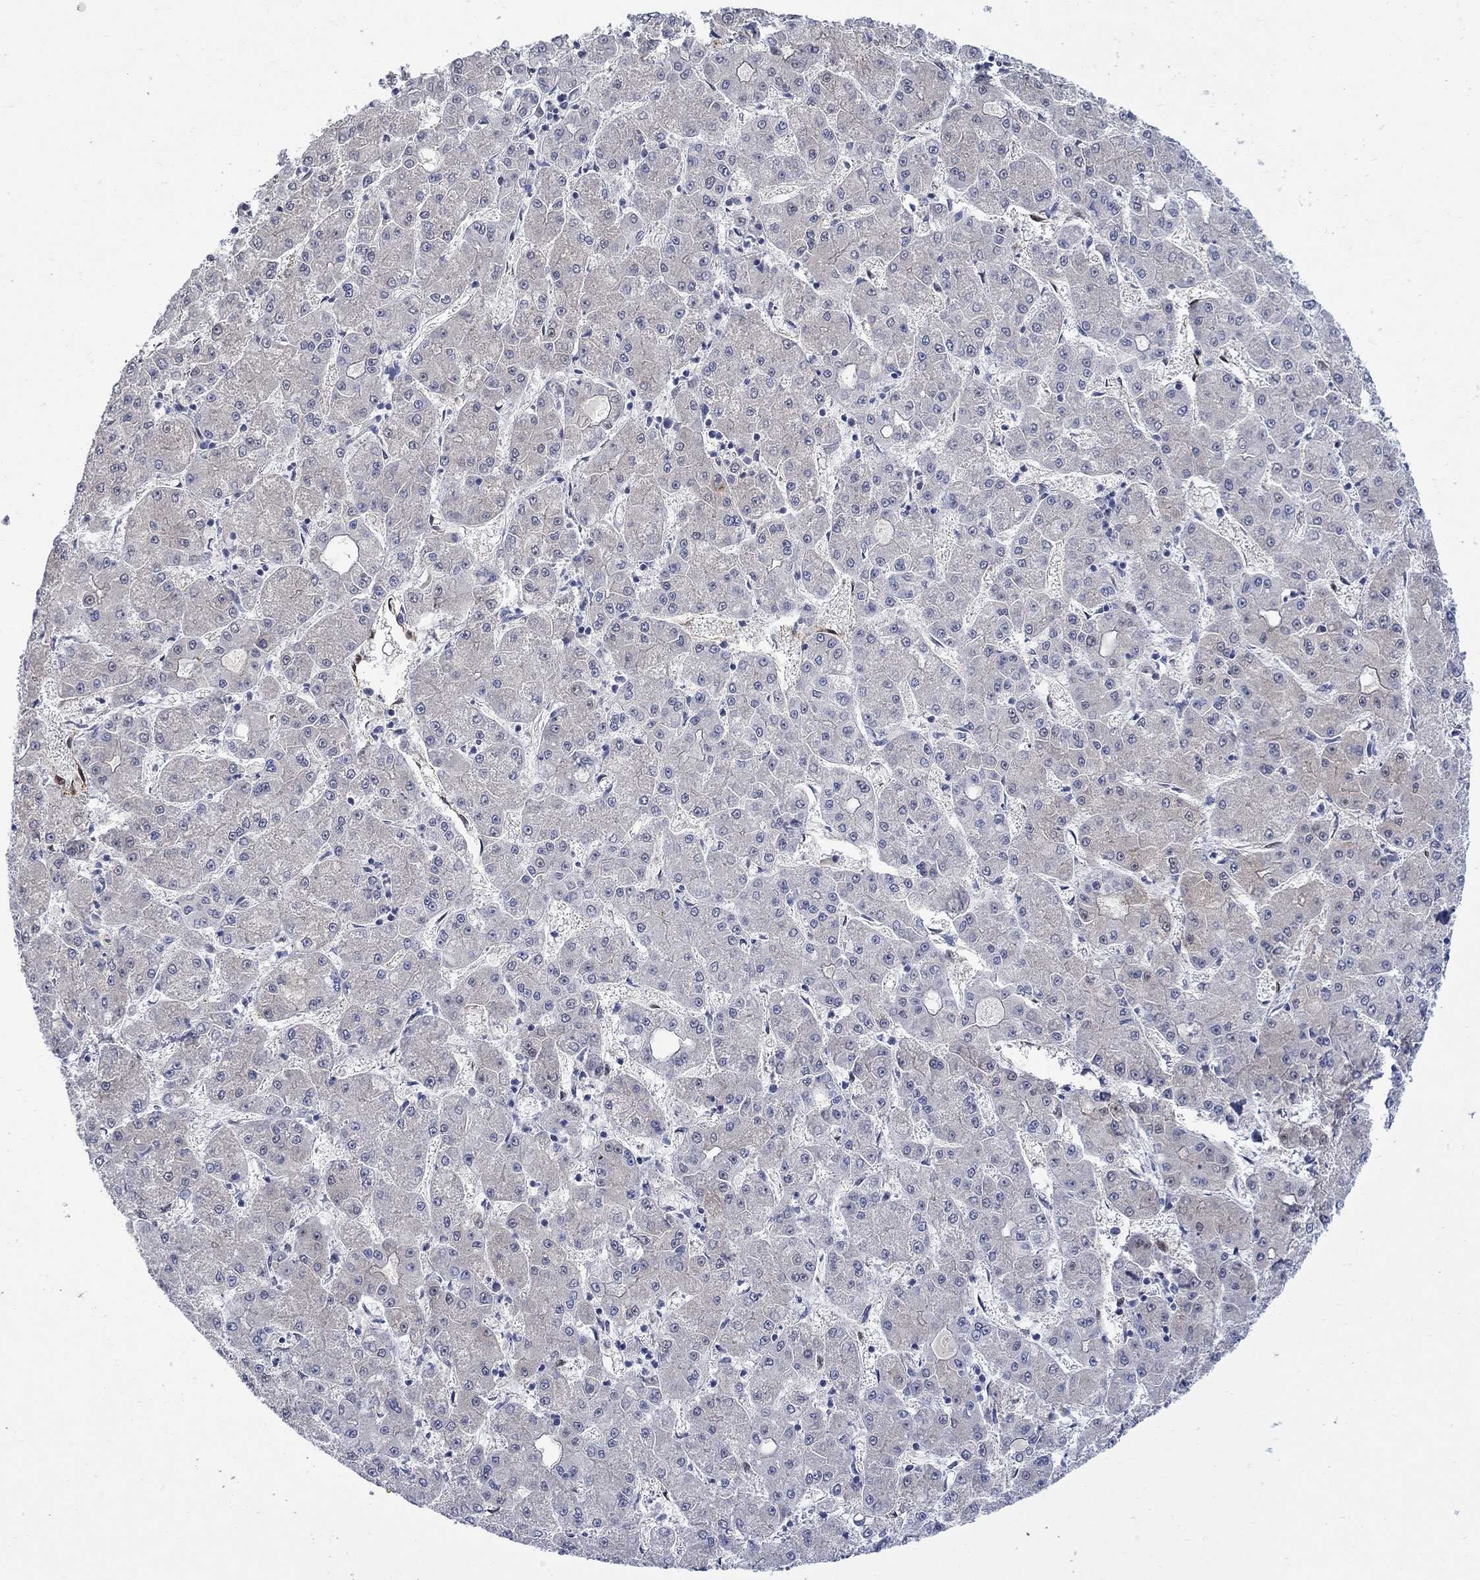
{"staining": {"intensity": "negative", "quantity": "none", "location": "none"}, "tissue": "liver cancer", "cell_type": "Tumor cells", "image_type": "cancer", "snomed": [{"axis": "morphology", "description": "Carcinoma, Hepatocellular, NOS"}, {"axis": "topography", "description": "Liver"}], "caption": "Tumor cells show no significant expression in liver hepatocellular carcinoma.", "gene": "TGM2", "patient": {"sex": "male", "age": 73}}